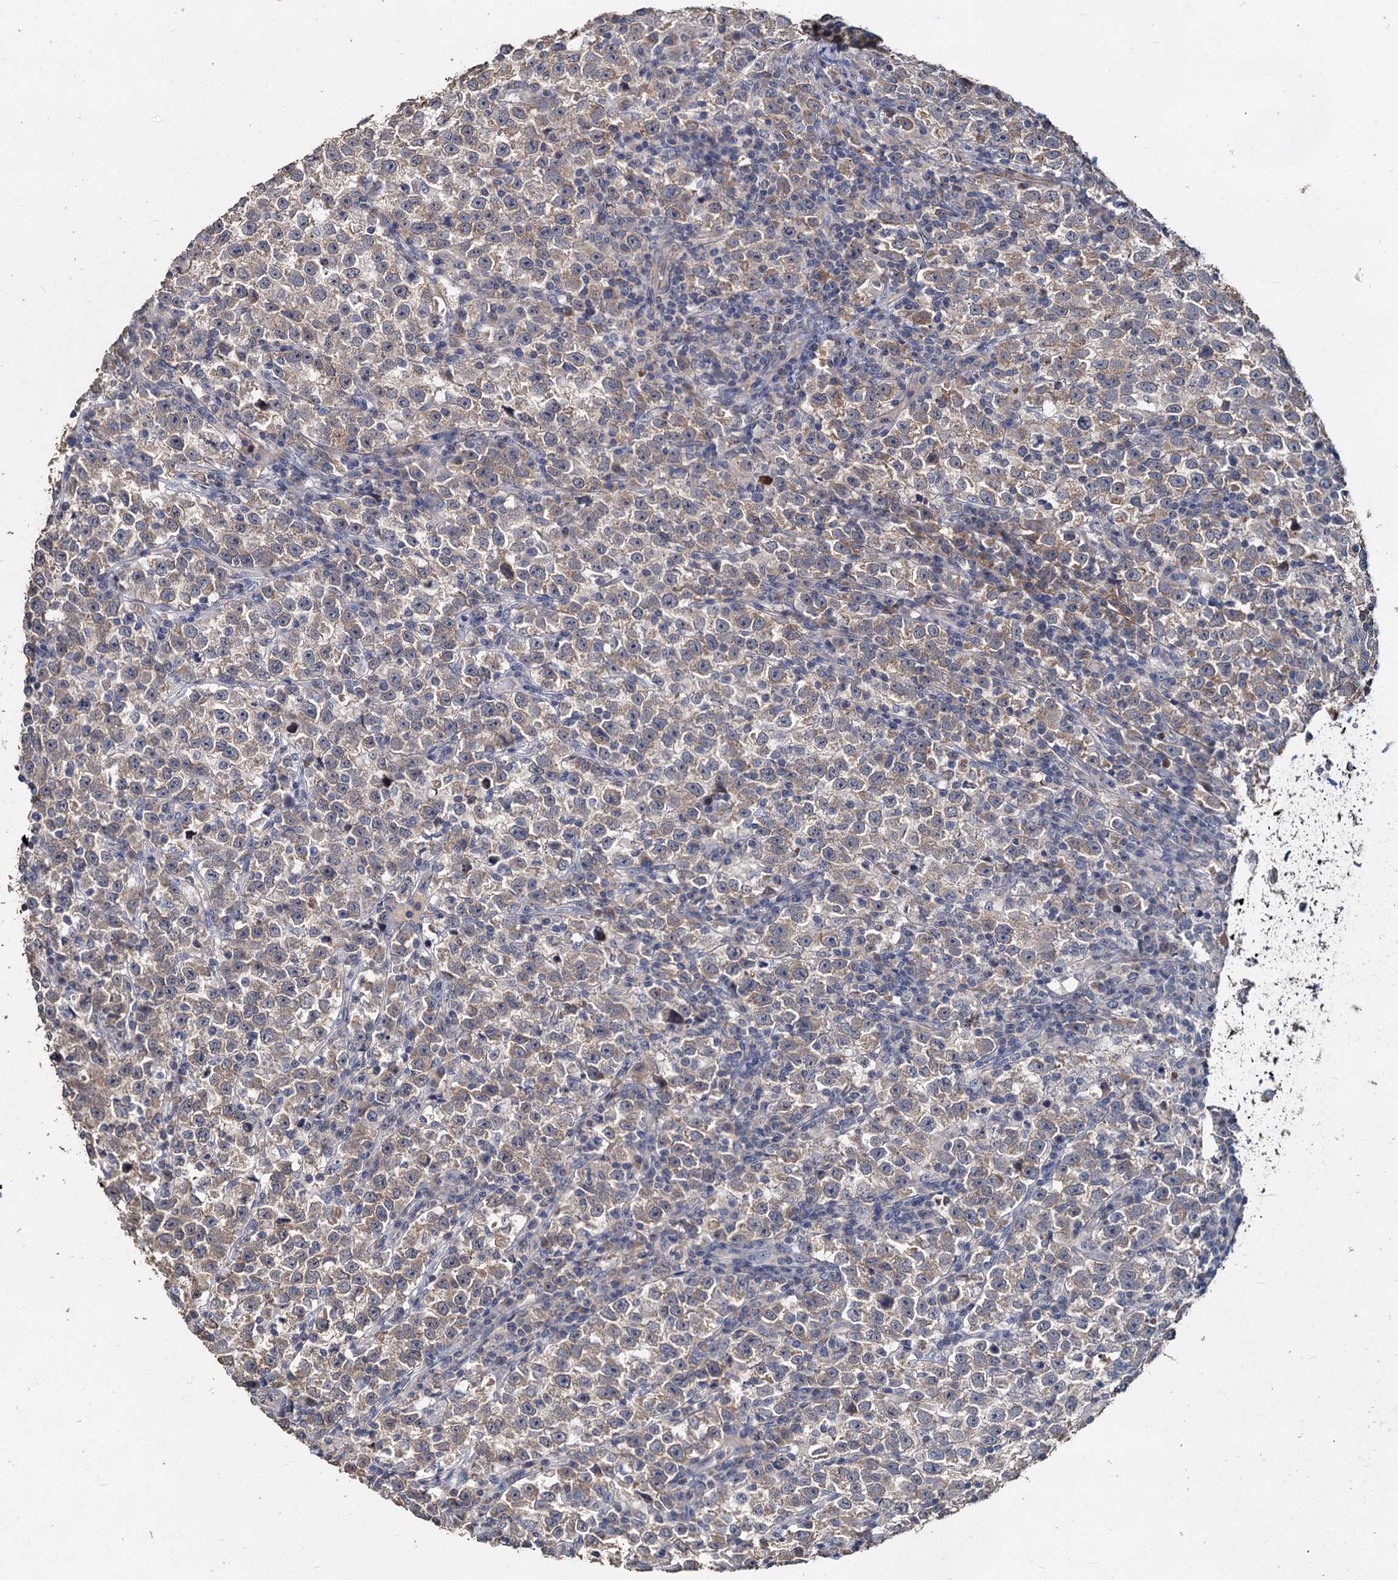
{"staining": {"intensity": "negative", "quantity": "none", "location": "none"}, "tissue": "testis cancer", "cell_type": "Tumor cells", "image_type": "cancer", "snomed": [{"axis": "morphology", "description": "Normal tissue, NOS"}, {"axis": "morphology", "description": "Seminoma, NOS"}, {"axis": "topography", "description": "Testis"}], "caption": "DAB (3,3'-diaminobenzidine) immunohistochemical staining of human testis cancer shows no significant expression in tumor cells.", "gene": "DEPDC4", "patient": {"sex": "male", "age": 43}}